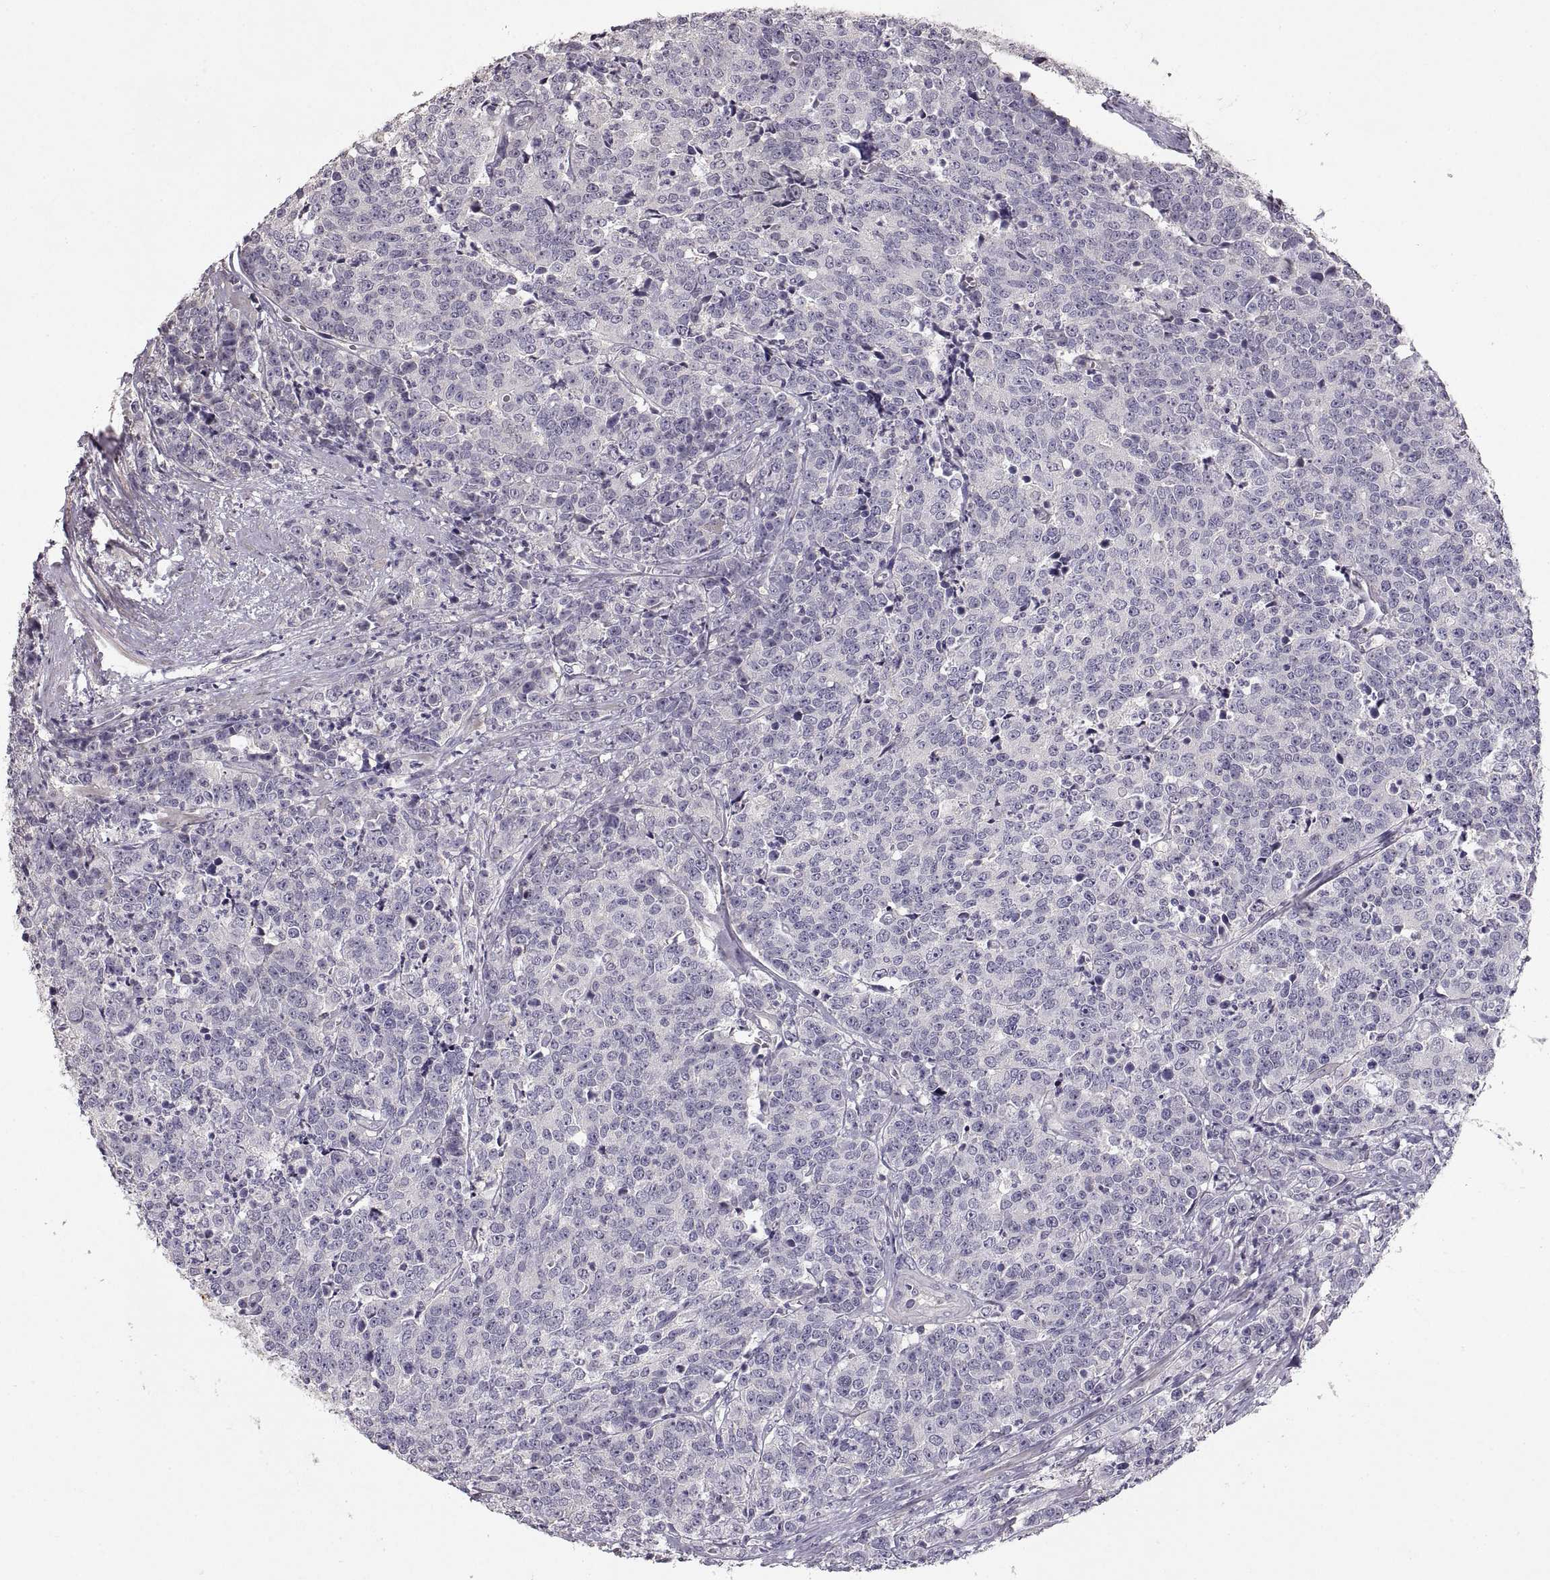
{"staining": {"intensity": "negative", "quantity": "none", "location": "none"}, "tissue": "prostate cancer", "cell_type": "Tumor cells", "image_type": "cancer", "snomed": [{"axis": "morphology", "description": "Adenocarcinoma, NOS"}, {"axis": "topography", "description": "Prostate"}], "caption": "A histopathology image of human prostate cancer is negative for staining in tumor cells.", "gene": "ADAM11", "patient": {"sex": "male", "age": 67}}